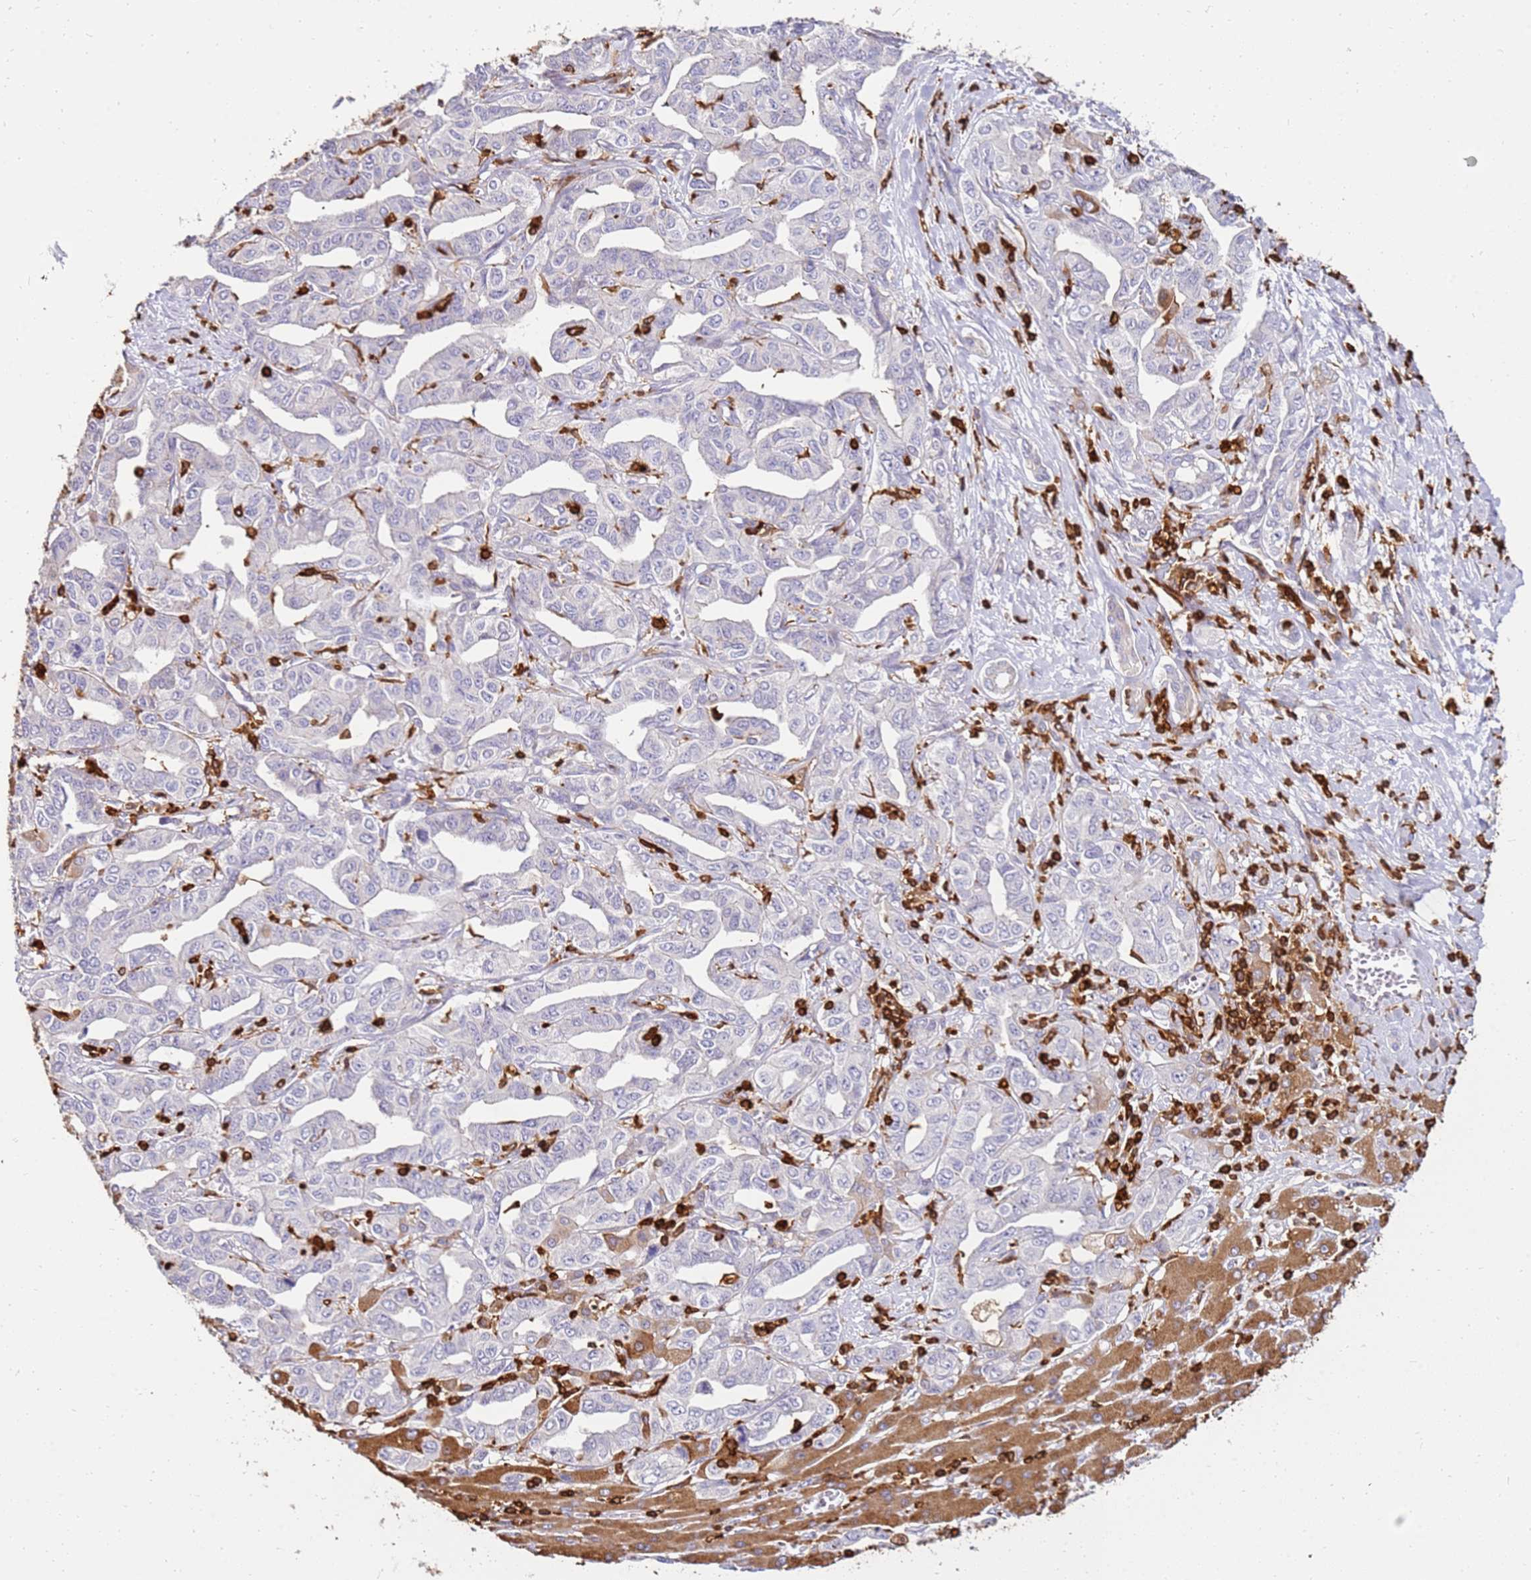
{"staining": {"intensity": "negative", "quantity": "none", "location": "none"}, "tissue": "liver cancer", "cell_type": "Tumor cells", "image_type": "cancer", "snomed": [{"axis": "morphology", "description": "Cholangiocarcinoma"}, {"axis": "topography", "description": "Liver"}], "caption": "High power microscopy micrograph of an immunohistochemistry (IHC) image of liver cancer (cholangiocarcinoma), revealing no significant positivity in tumor cells.", "gene": "CORO1A", "patient": {"sex": "male", "age": 59}}